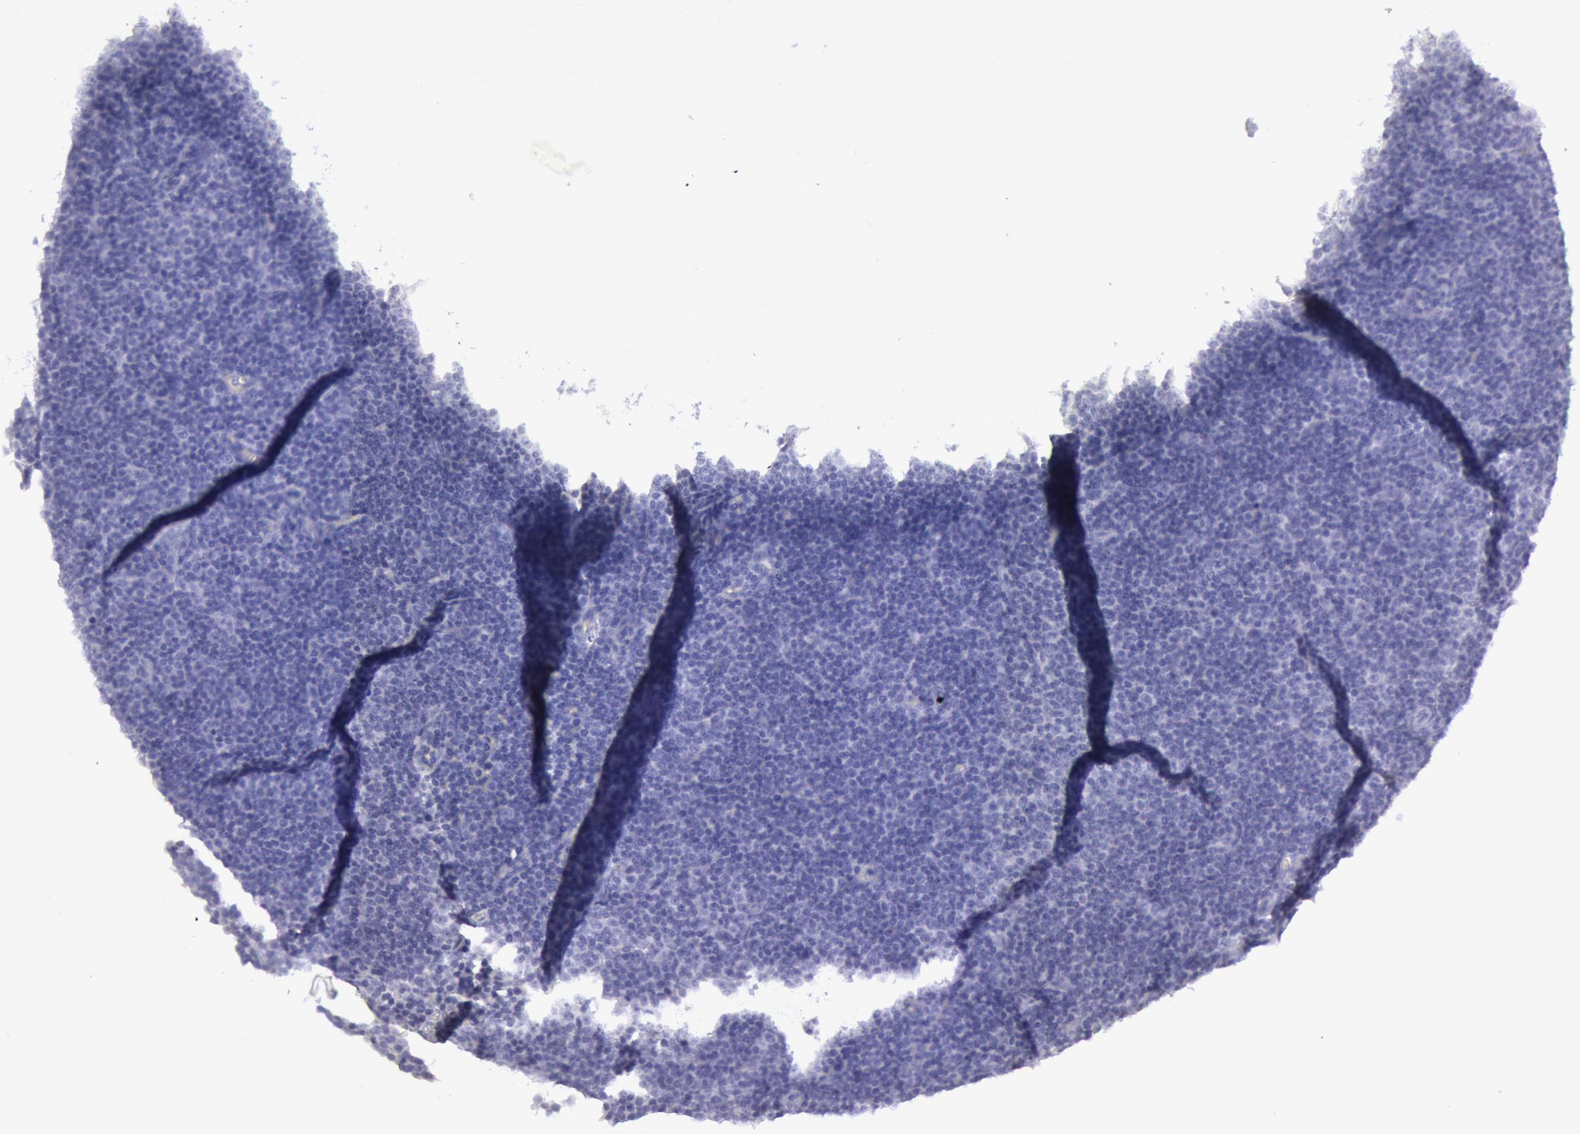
{"staining": {"intensity": "negative", "quantity": "none", "location": "none"}, "tissue": "lymphoma", "cell_type": "Tumor cells", "image_type": "cancer", "snomed": [{"axis": "morphology", "description": "Malignant lymphoma, non-Hodgkin's type, Low grade"}, {"axis": "topography", "description": "Lymph node"}], "caption": "Immunohistochemical staining of human malignant lymphoma, non-Hodgkin's type (low-grade) displays no significant staining in tumor cells.", "gene": "MYH7", "patient": {"sex": "male", "age": 57}}